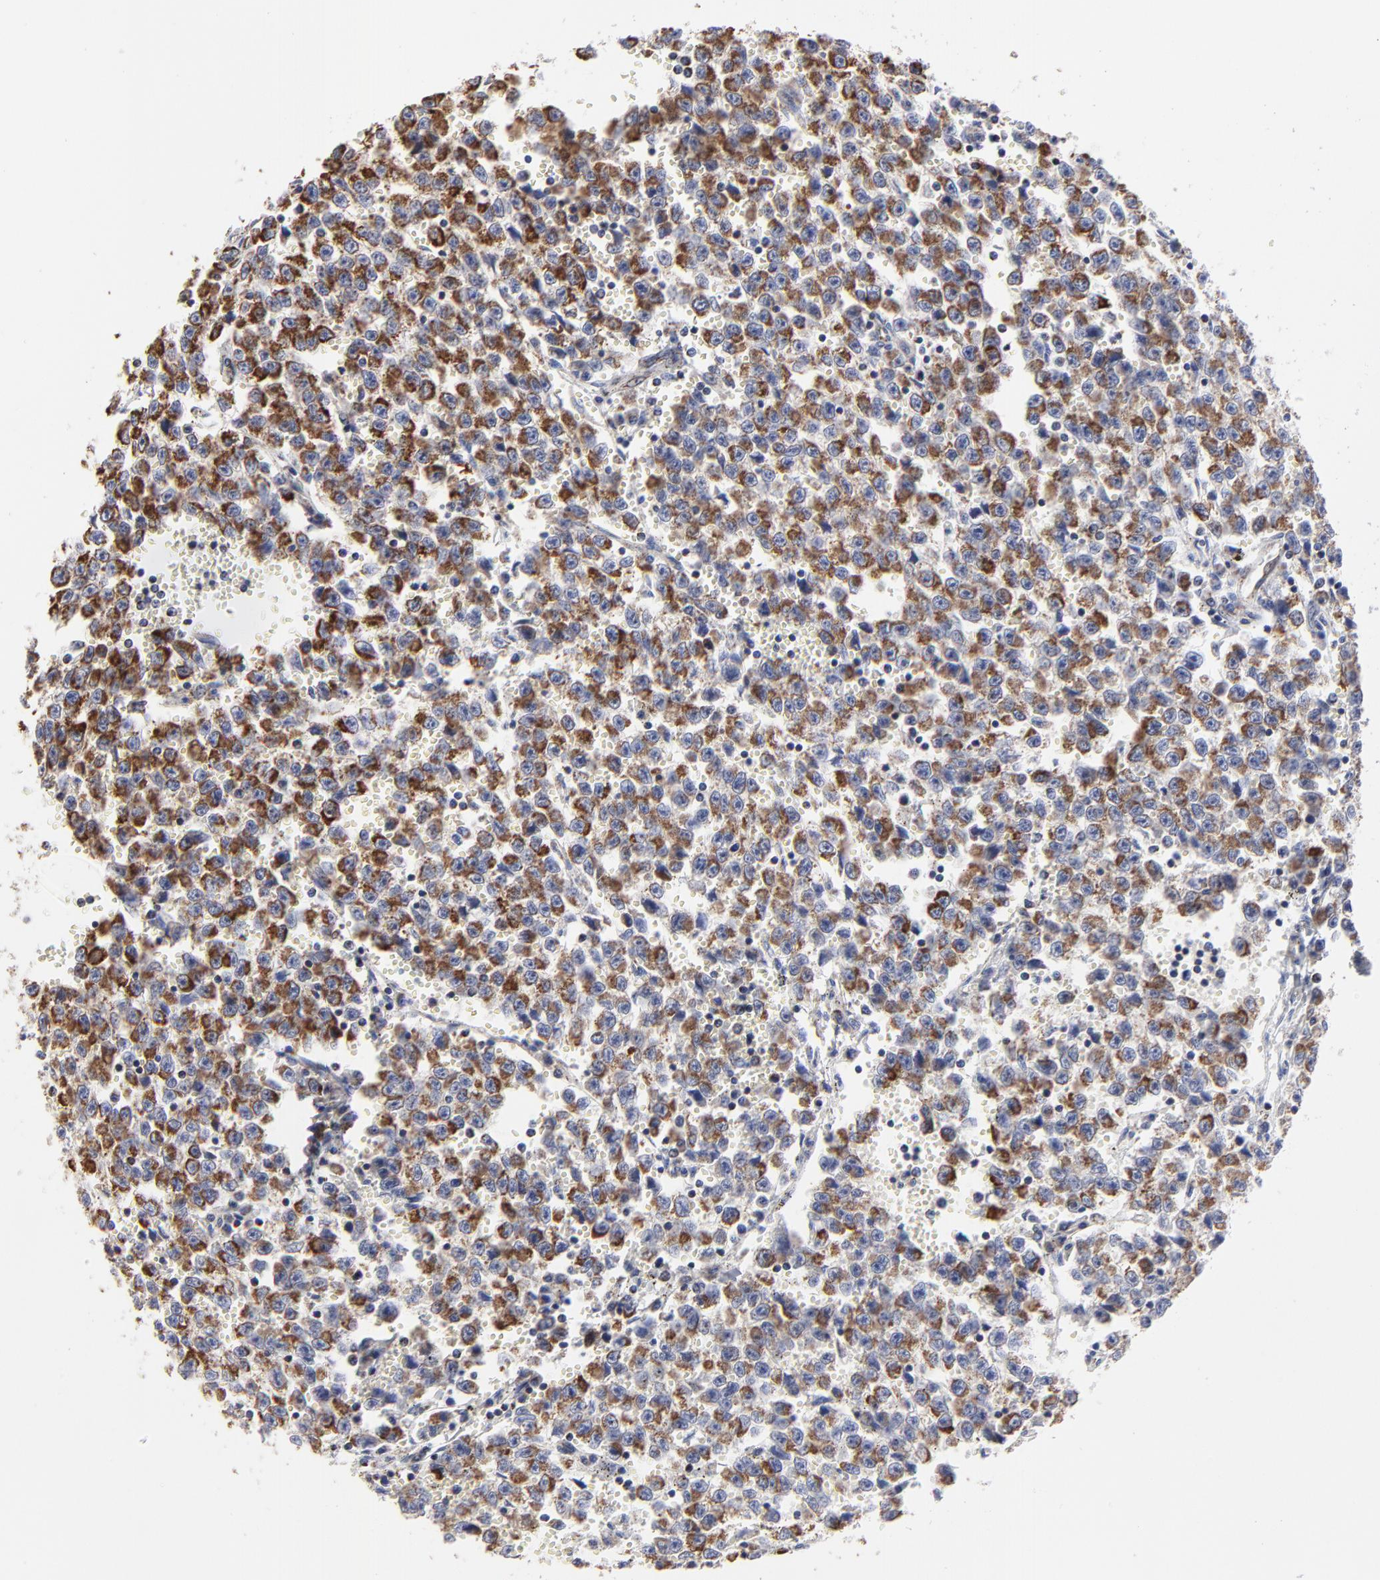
{"staining": {"intensity": "strong", "quantity": ">75%", "location": "cytoplasmic/membranous"}, "tissue": "testis cancer", "cell_type": "Tumor cells", "image_type": "cancer", "snomed": [{"axis": "morphology", "description": "Seminoma, NOS"}, {"axis": "topography", "description": "Testis"}], "caption": "Immunohistochemical staining of seminoma (testis) exhibits strong cytoplasmic/membranous protein positivity in approximately >75% of tumor cells. The protein is stained brown, and the nuclei are stained in blue (DAB IHC with brightfield microscopy, high magnification).", "gene": "PINK1", "patient": {"sex": "male", "age": 35}}